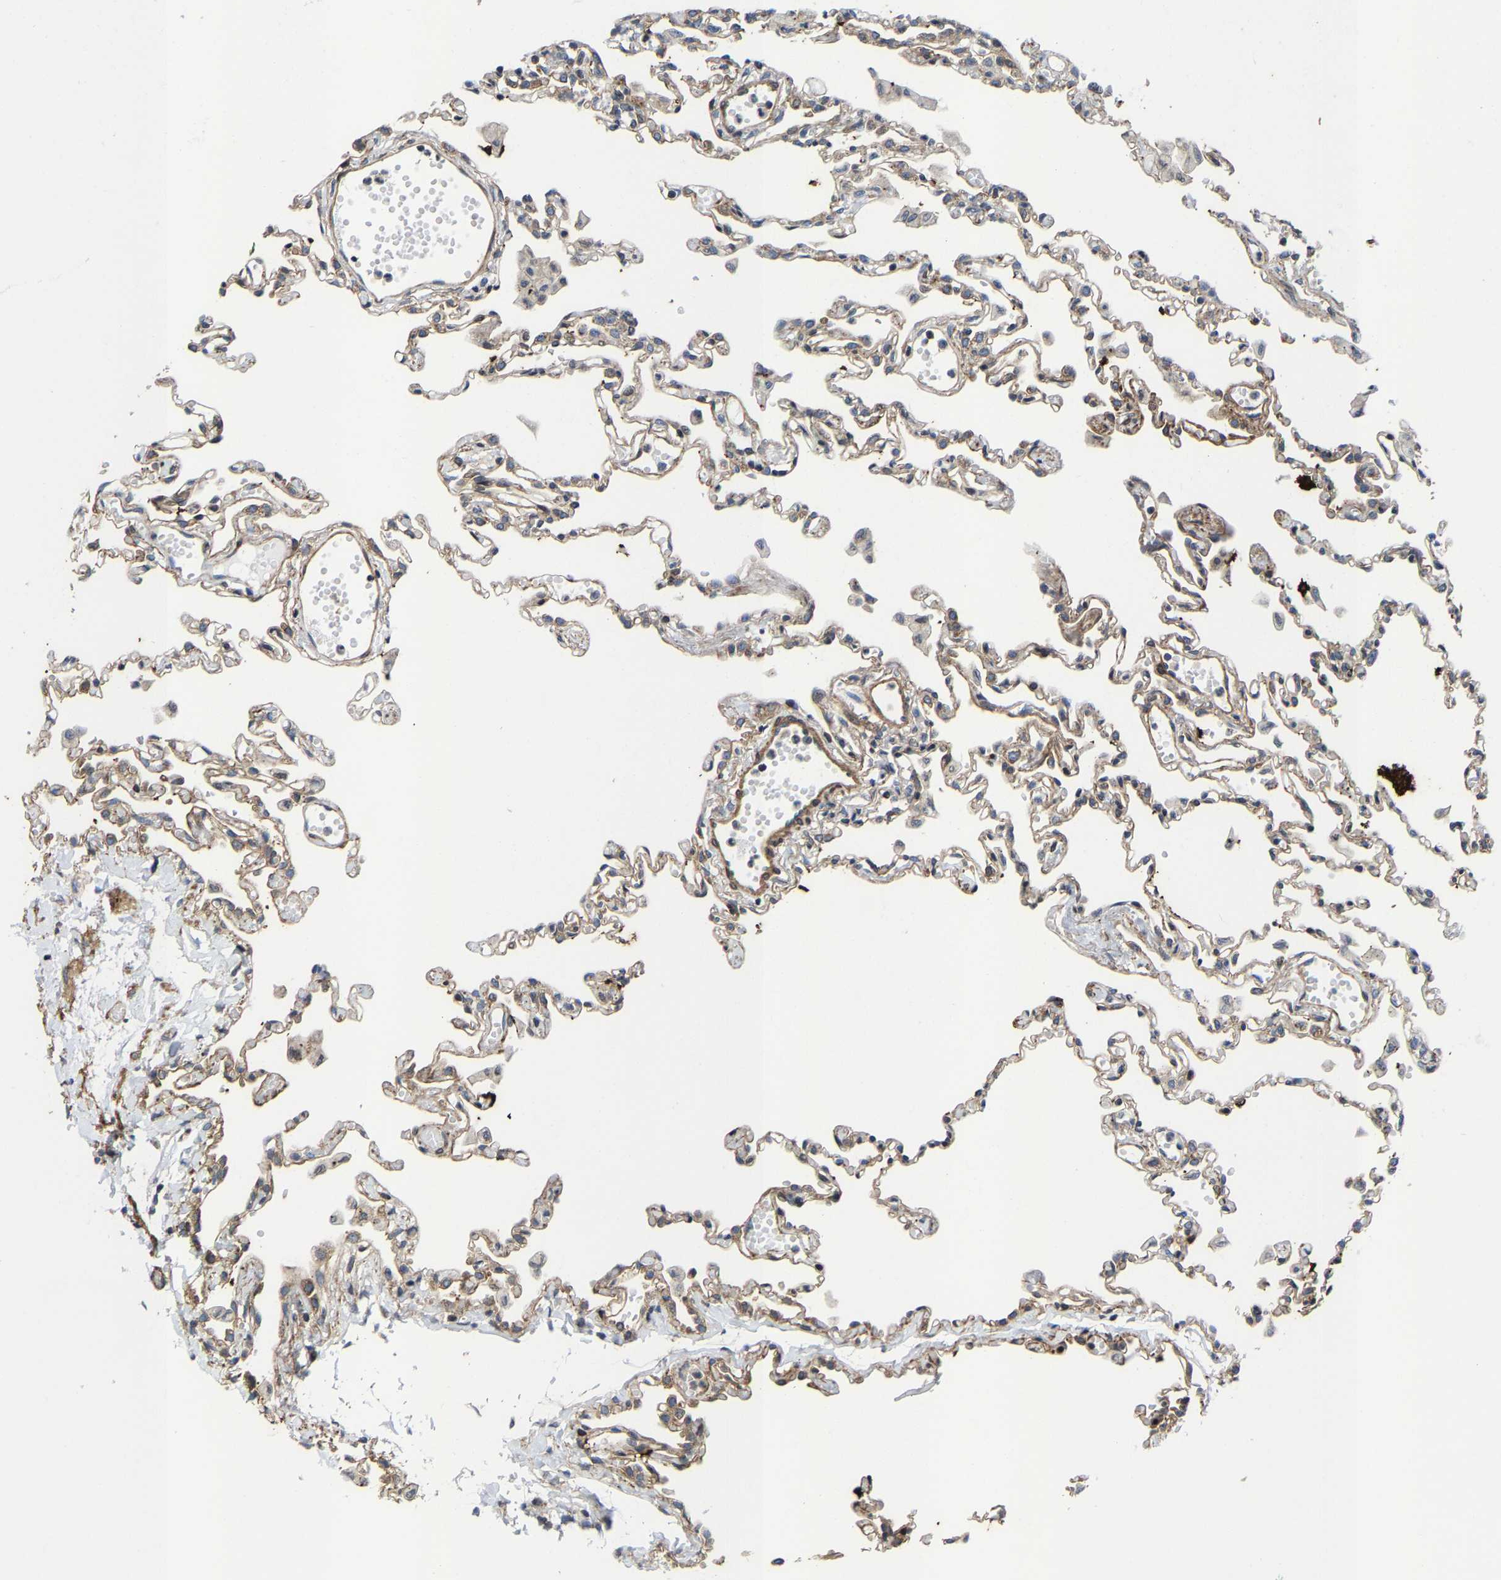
{"staining": {"intensity": "weak", "quantity": ">75%", "location": "cytoplasmic/membranous"}, "tissue": "lung", "cell_type": "Alveolar cells", "image_type": "normal", "snomed": [{"axis": "morphology", "description": "Normal tissue, NOS"}, {"axis": "topography", "description": "Bronchus"}, {"axis": "topography", "description": "Lung"}], "caption": "Lung stained with DAB (3,3'-diaminobenzidine) immunohistochemistry (IHC) demonstrates low levels of weak cytoplasmic/membranous positivity in approximately >75% of alveolar cells.", "gene": "TGFB1I1", "patient": {"sex": "female", "age": 49}}